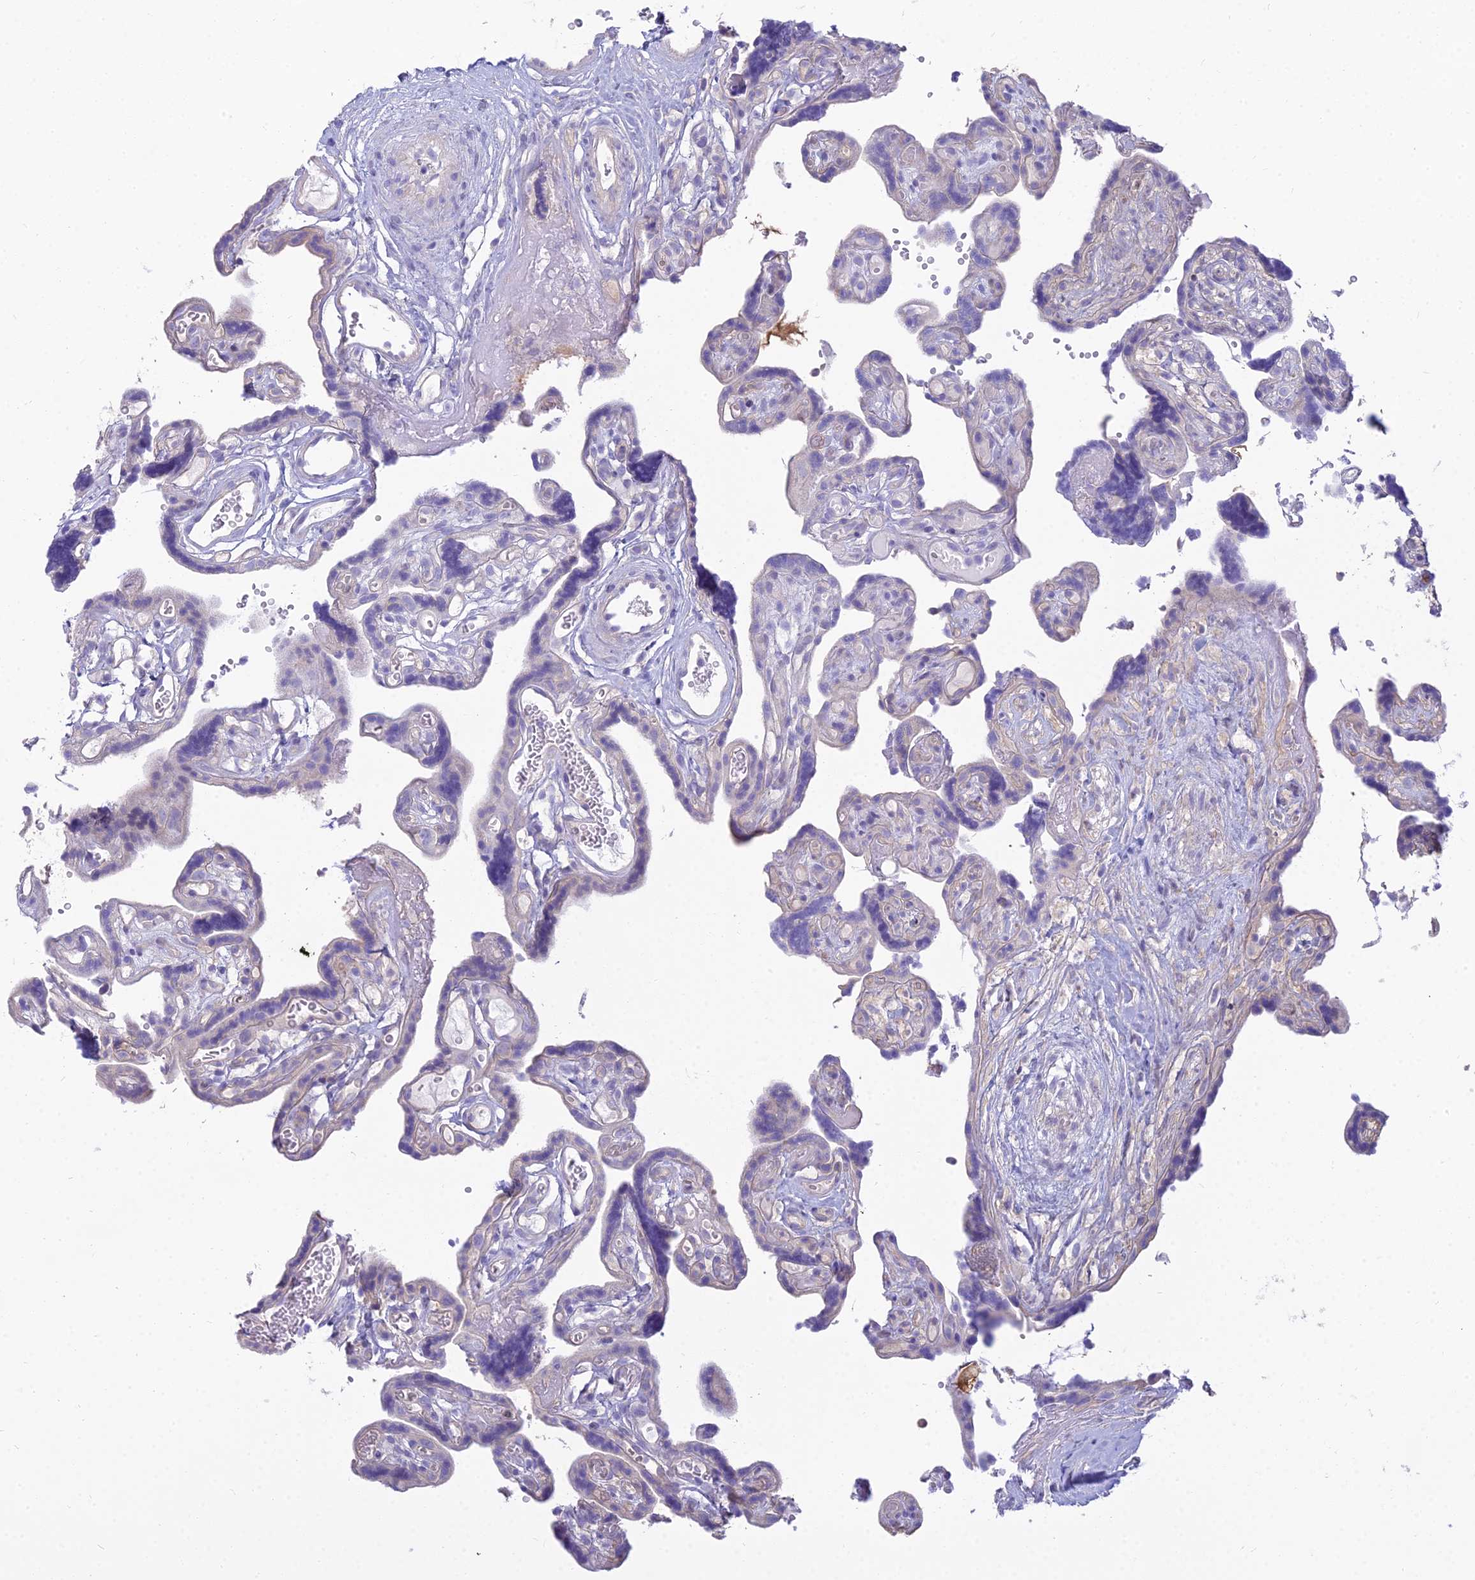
{"staining": {"intensity": "negative", "quantity": "none", "location": "none"}, "tissue": "placenta", "cell_type": "Decidual cells", "image_type": "normal", "snomed": [{"axis": "morphology", "description": "Normal tissue, NOS"}, {"axis": "topography", "description": "Placenta"}], "caption": "The image displays no staining of decidual cells in normal placenta.", "gene": "SMIM24", "patient": {"sex": "female", "age": 30}}